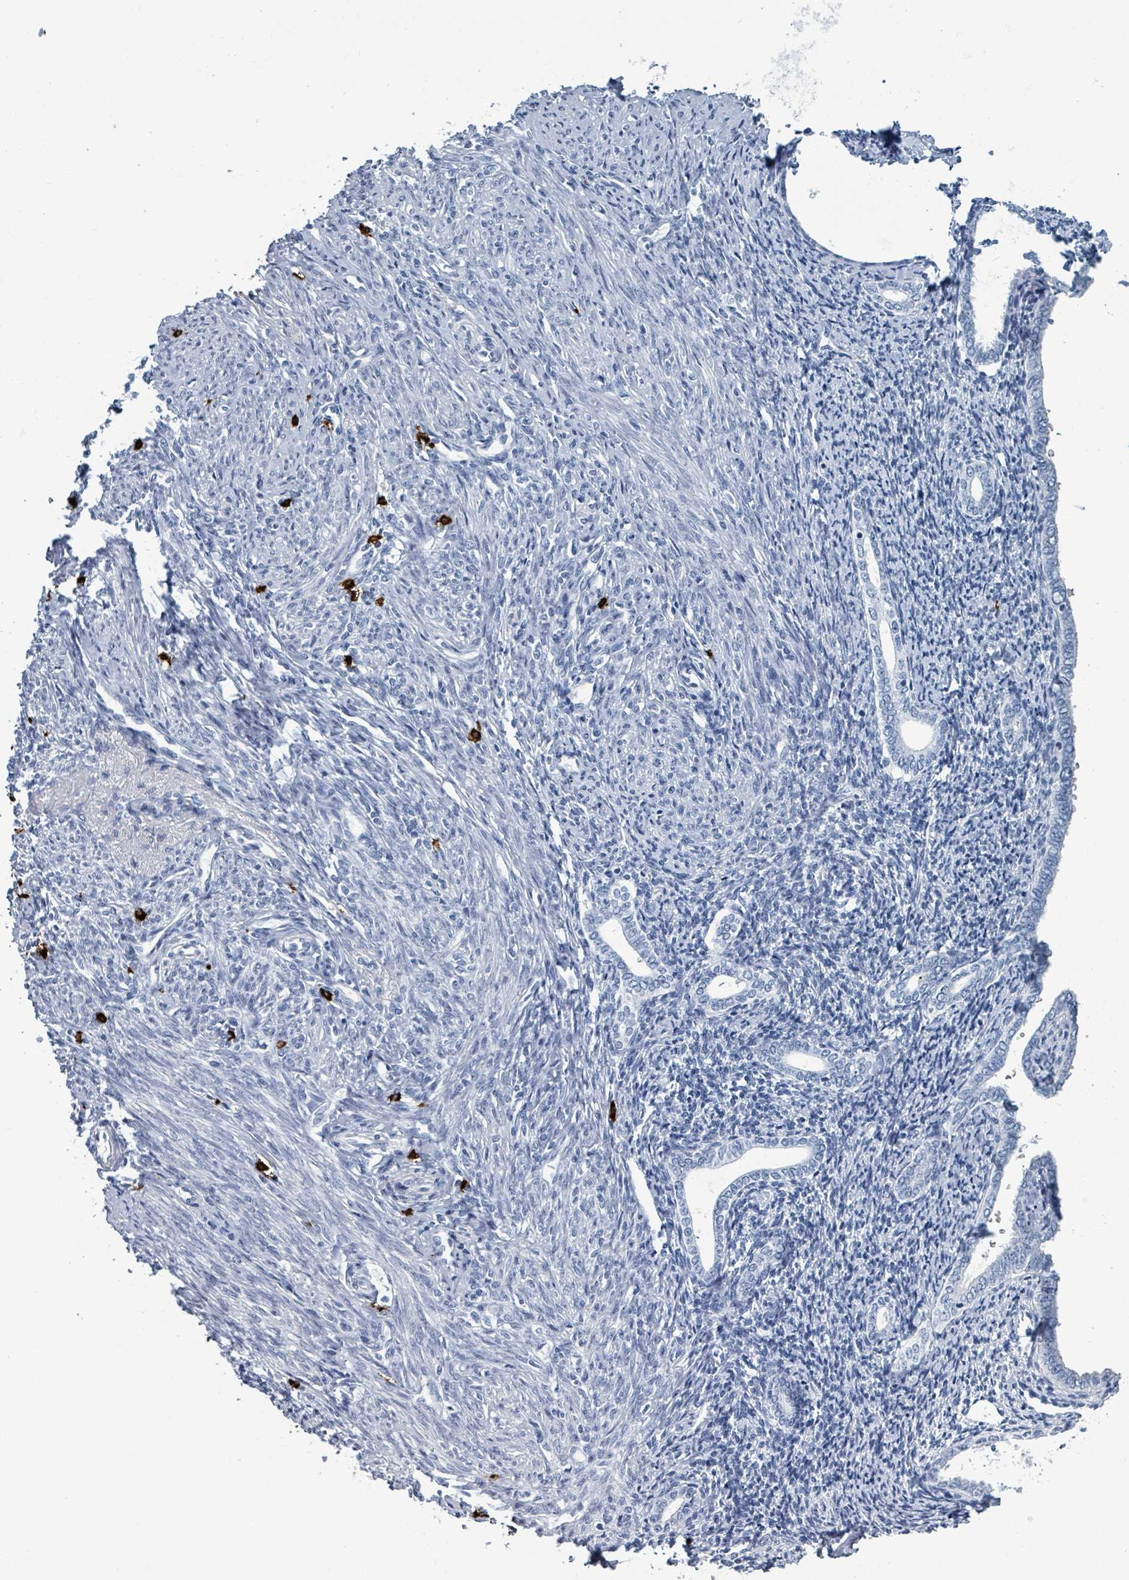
{"staining": {"intensity": "negative", "quantity": "none", "location": "none"}, "tissue": "endometrium", "cell_type": "Cells in endometrial stroma", "image_type": "normal", "snomed": [{"axis": "morphology", "description": "Normal tissue, NOS"}, {"axis": "topography", "description": "Endometrium"}], "caption": "Benign endometrium was stained to show a protein in brown. There is no significant expression in cells in endometrial stroma.", "gene": "VPS13D", "patient": {"sex": "female", "age": 63}}